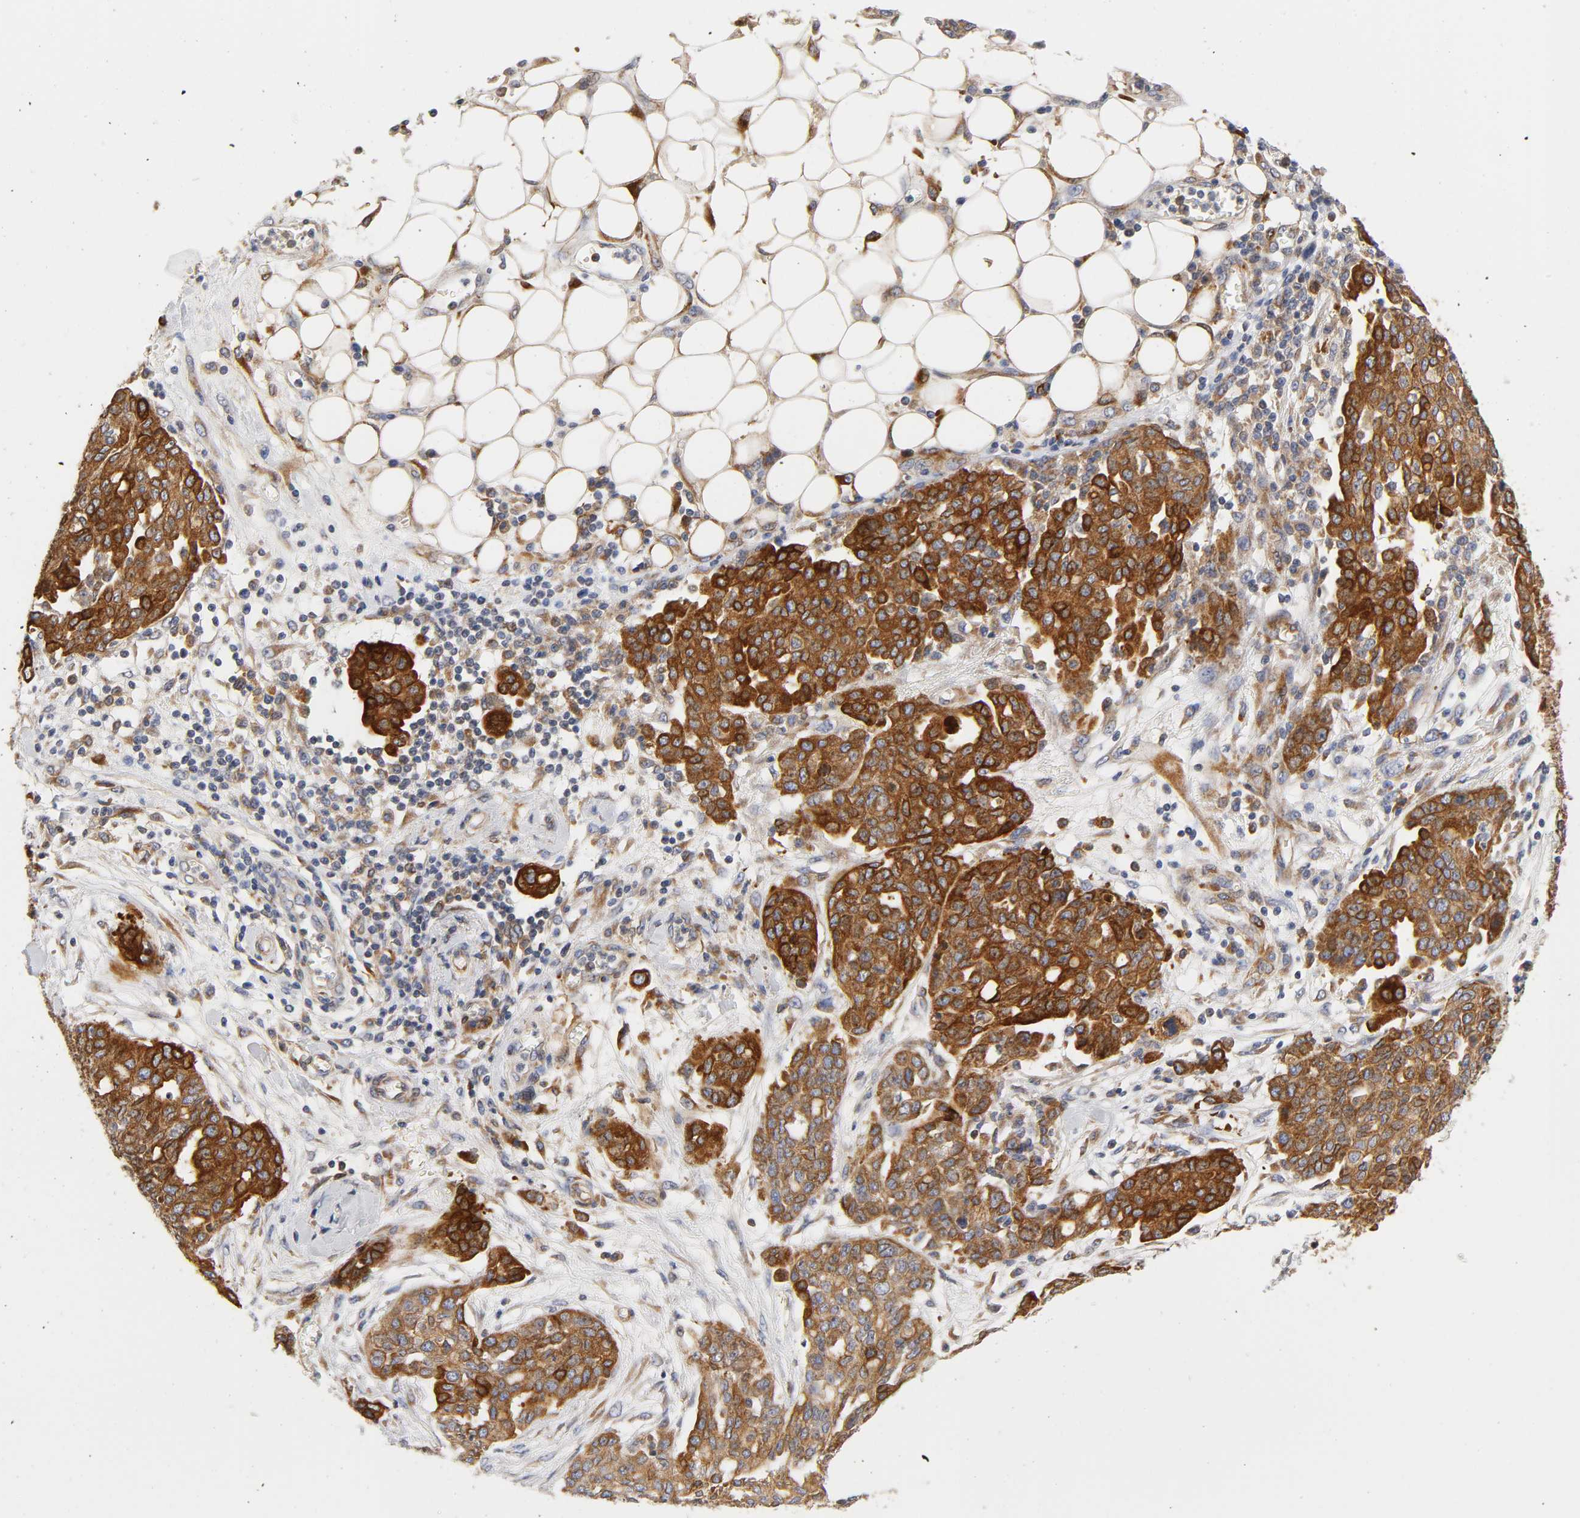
{"staining": {"intensity": "strong", "quantity": ">75%", "location": "cytoplasmic/membranous"}, "tissue": "ovarian cancer", "cell_type": "Tumor cells", "image_type": "cancer", "snomed": [{"axis": "morphology", "description": "Cystadenocarcinoma, serous, NOS"}, {"axis": "topography", "description": "Soft tissue"}, {"axis": "topography", "description": "Ovary"}], "caption": "Immunohistochemical staining of ovarian serous cystadenocarcinoma shows high levels of strong cytoplasmic/membranous staining in about >75% of tumor cells.", "gene": "POR", "patient": {"sex": "female", "age": 57}}